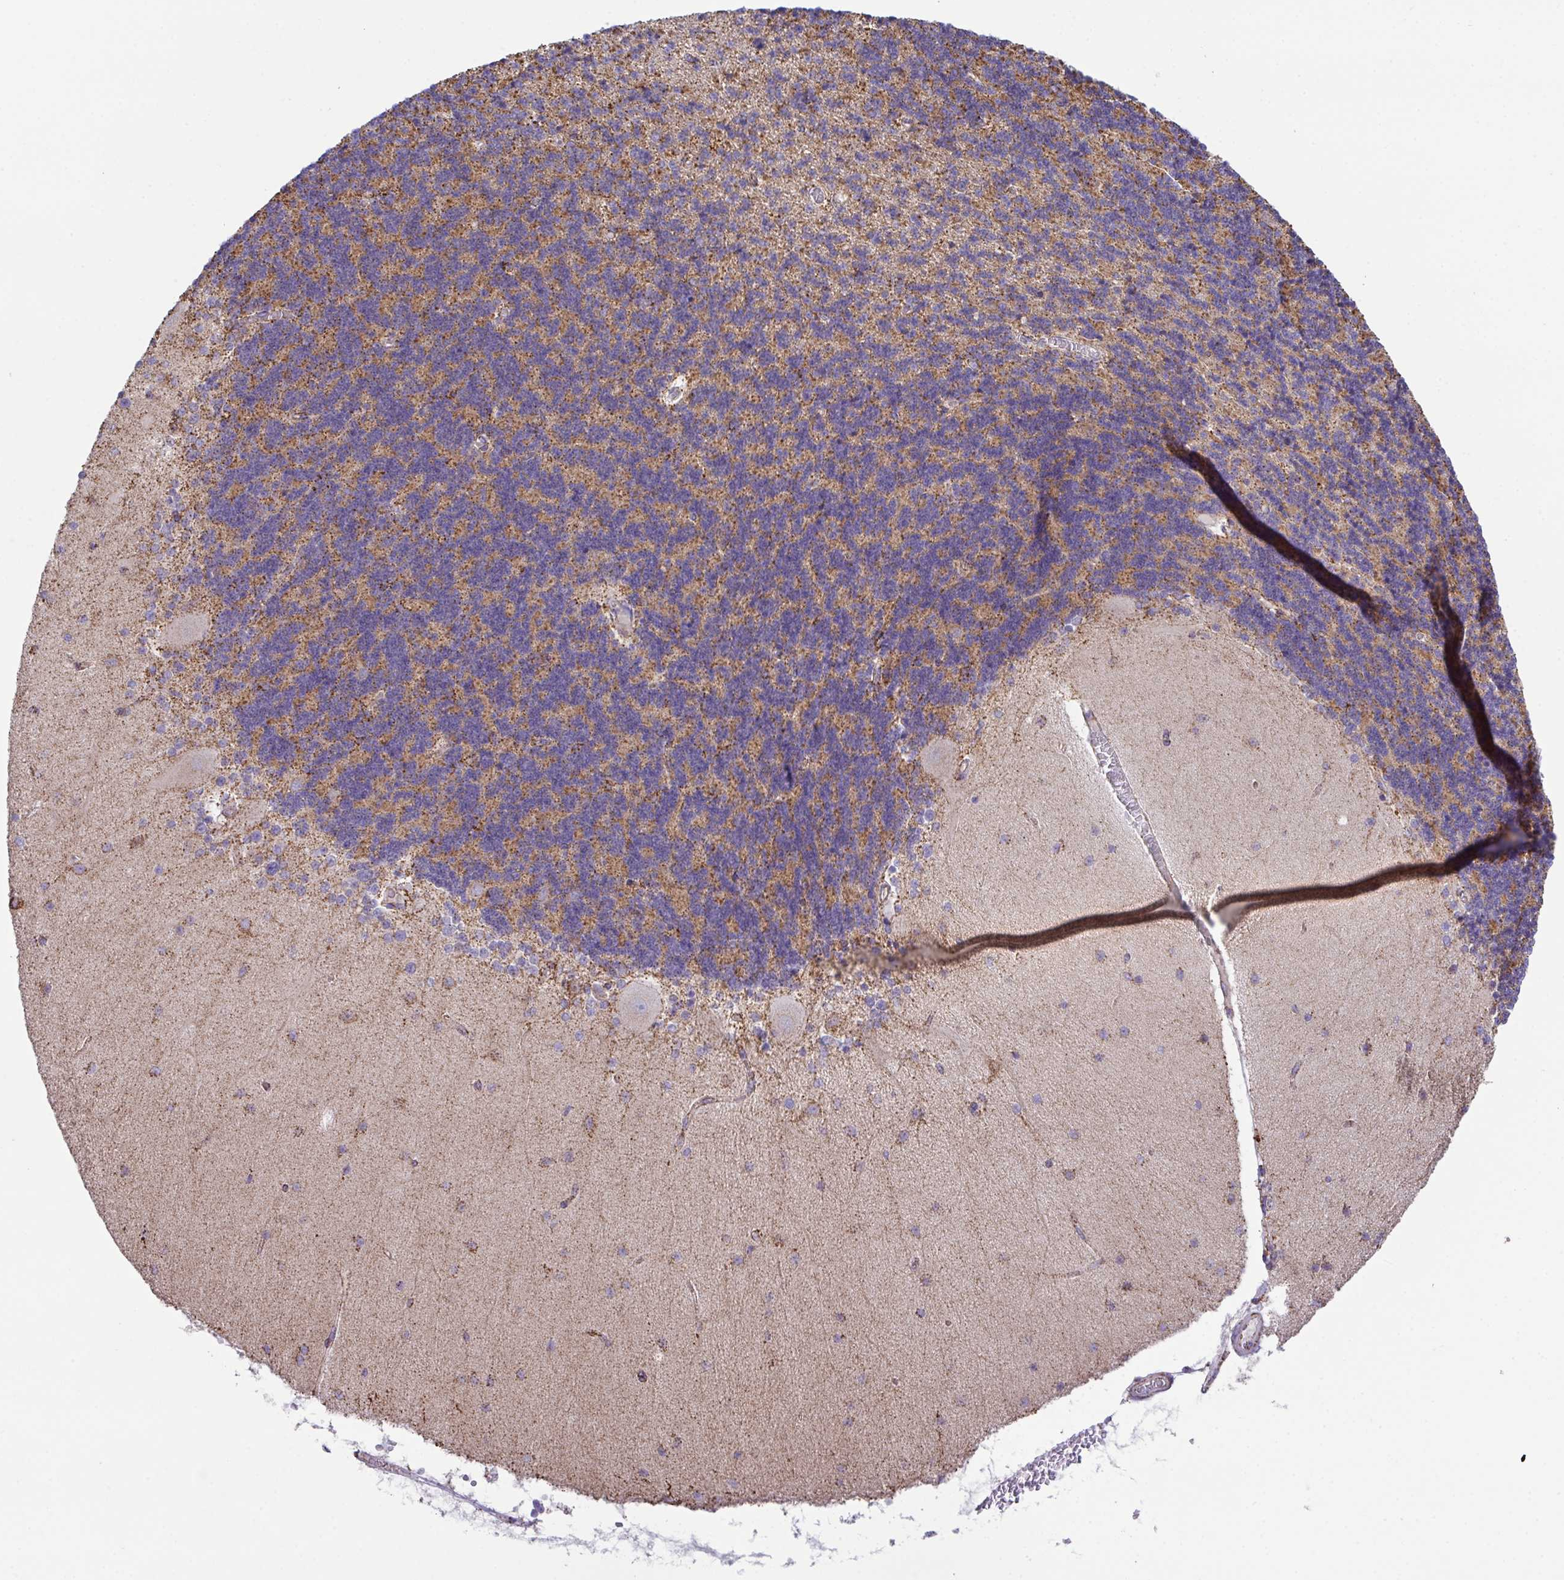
{"staining": {"intensity": "moderate", "quantity": "25%-75%", "location": "cytoplasmic/membranous"}, "tissue": "cerebellum", "cell_type": "Cells in granular layer", "image_type": "normal", "snomed": [{"axis": "morphology", "description": "Normal tissue, NOS"}, {"axis": "topography", "description": "Cerebellum"}], "caption": "A photomicrograph of cerebellum stained for a protein reveals moderate cytoplasmic/membranous brown staining in cells in granular layer. (Brightfield microscopy of DAB IHC at high magnification).", "gene": "PCMTD2", "patient": {"sex": "female", "age": 54}}